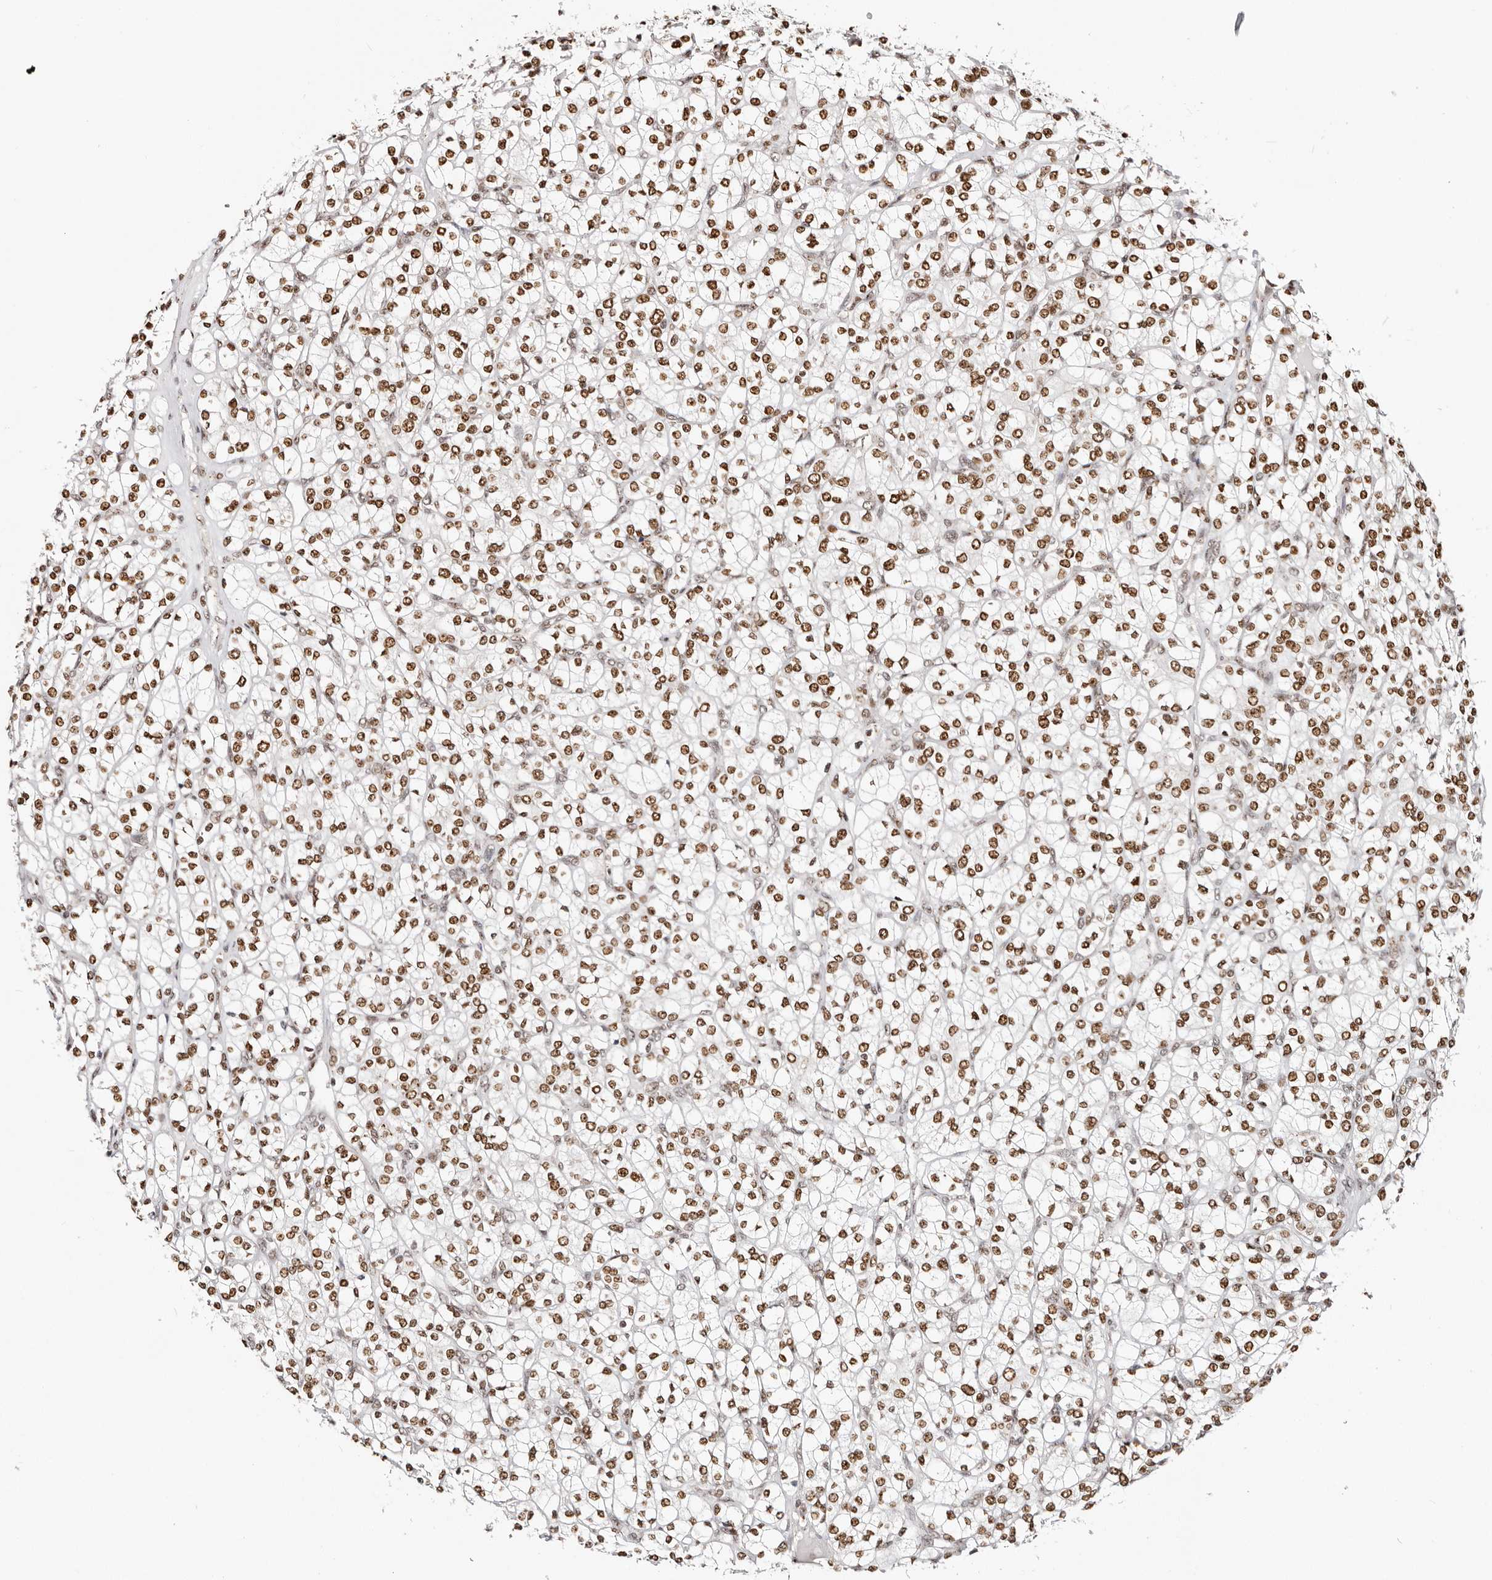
{"staining": {"intensity": "strong", "quantity": ">75%", "location": "nuclear"}, "tissue": "renal cancer", "cell_type": "Tumor cells", "image_type": "cancer", "snomed": [{"axis": "morphology", "description": "Adenocarcinoma, NOS"}, {"axis": "topography", "description": "Kidney"}], "caption": "Immunohistochemical staining of renal adenocarcinoma displays high levels of strong nuclear expression in about >75% of tumor cells.", "gene": "IQGAP3", "patient": {"sex": "male", "age": 77}}